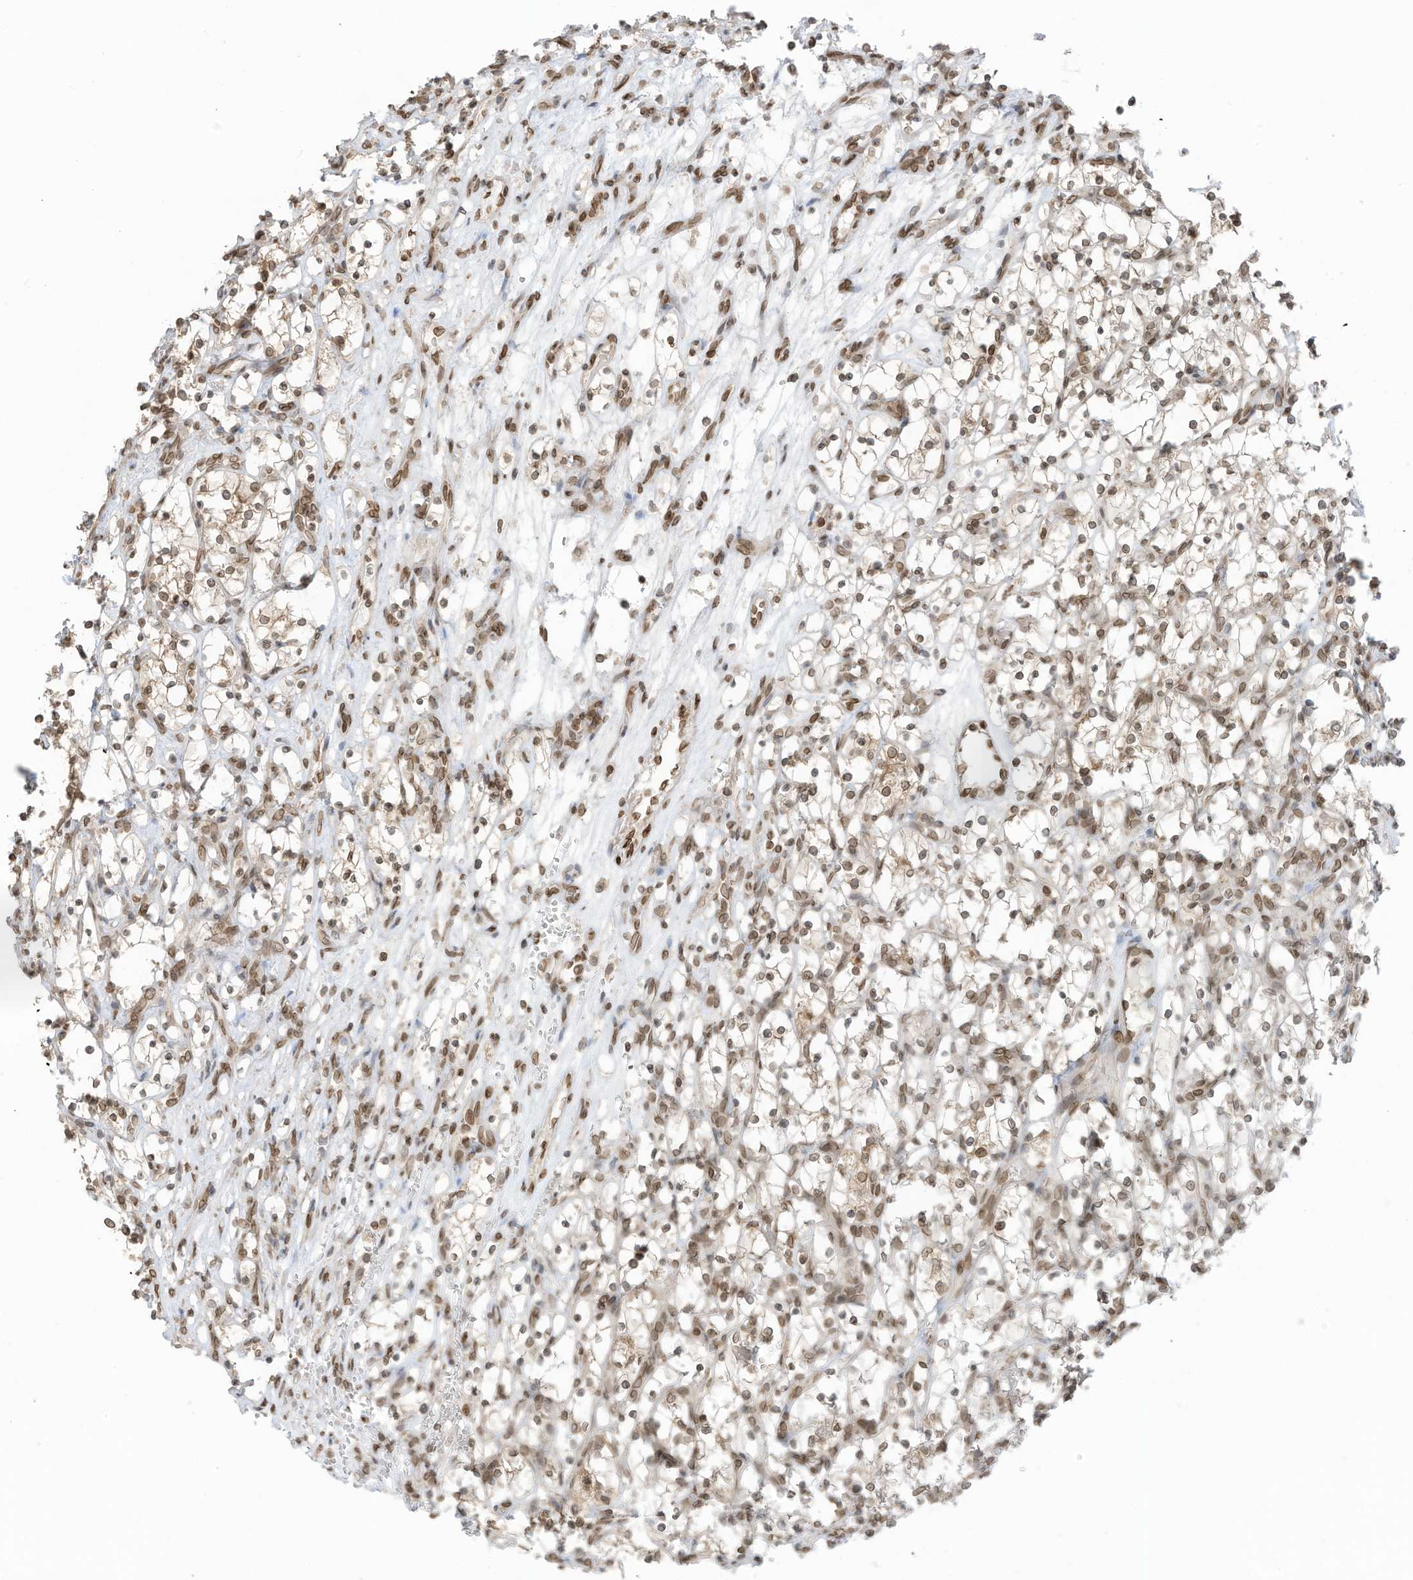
{"staining": {"intensity": "weak", "quantity": ">75%", "location": "nuclear"}, "tissue": "renal cancer", "cell_type": "Tumor cells", "image_type": "cancer", "snomed": [{"axis": "morphology", "description": "Adenocarcinoma, NOS"}, {"axis": "topography", "description": "Kidney"}], "caption": "Immunohistochemistry (IHC) image of neoplastic tissue: renal cancer stained using IHC reveals low levels of weak protein expression localized specifically in the nuclear of tumor cells, appearing as a nuclear brown color.", "gene": "RABL3", "patient": {"sex": "female", "age": 69}}